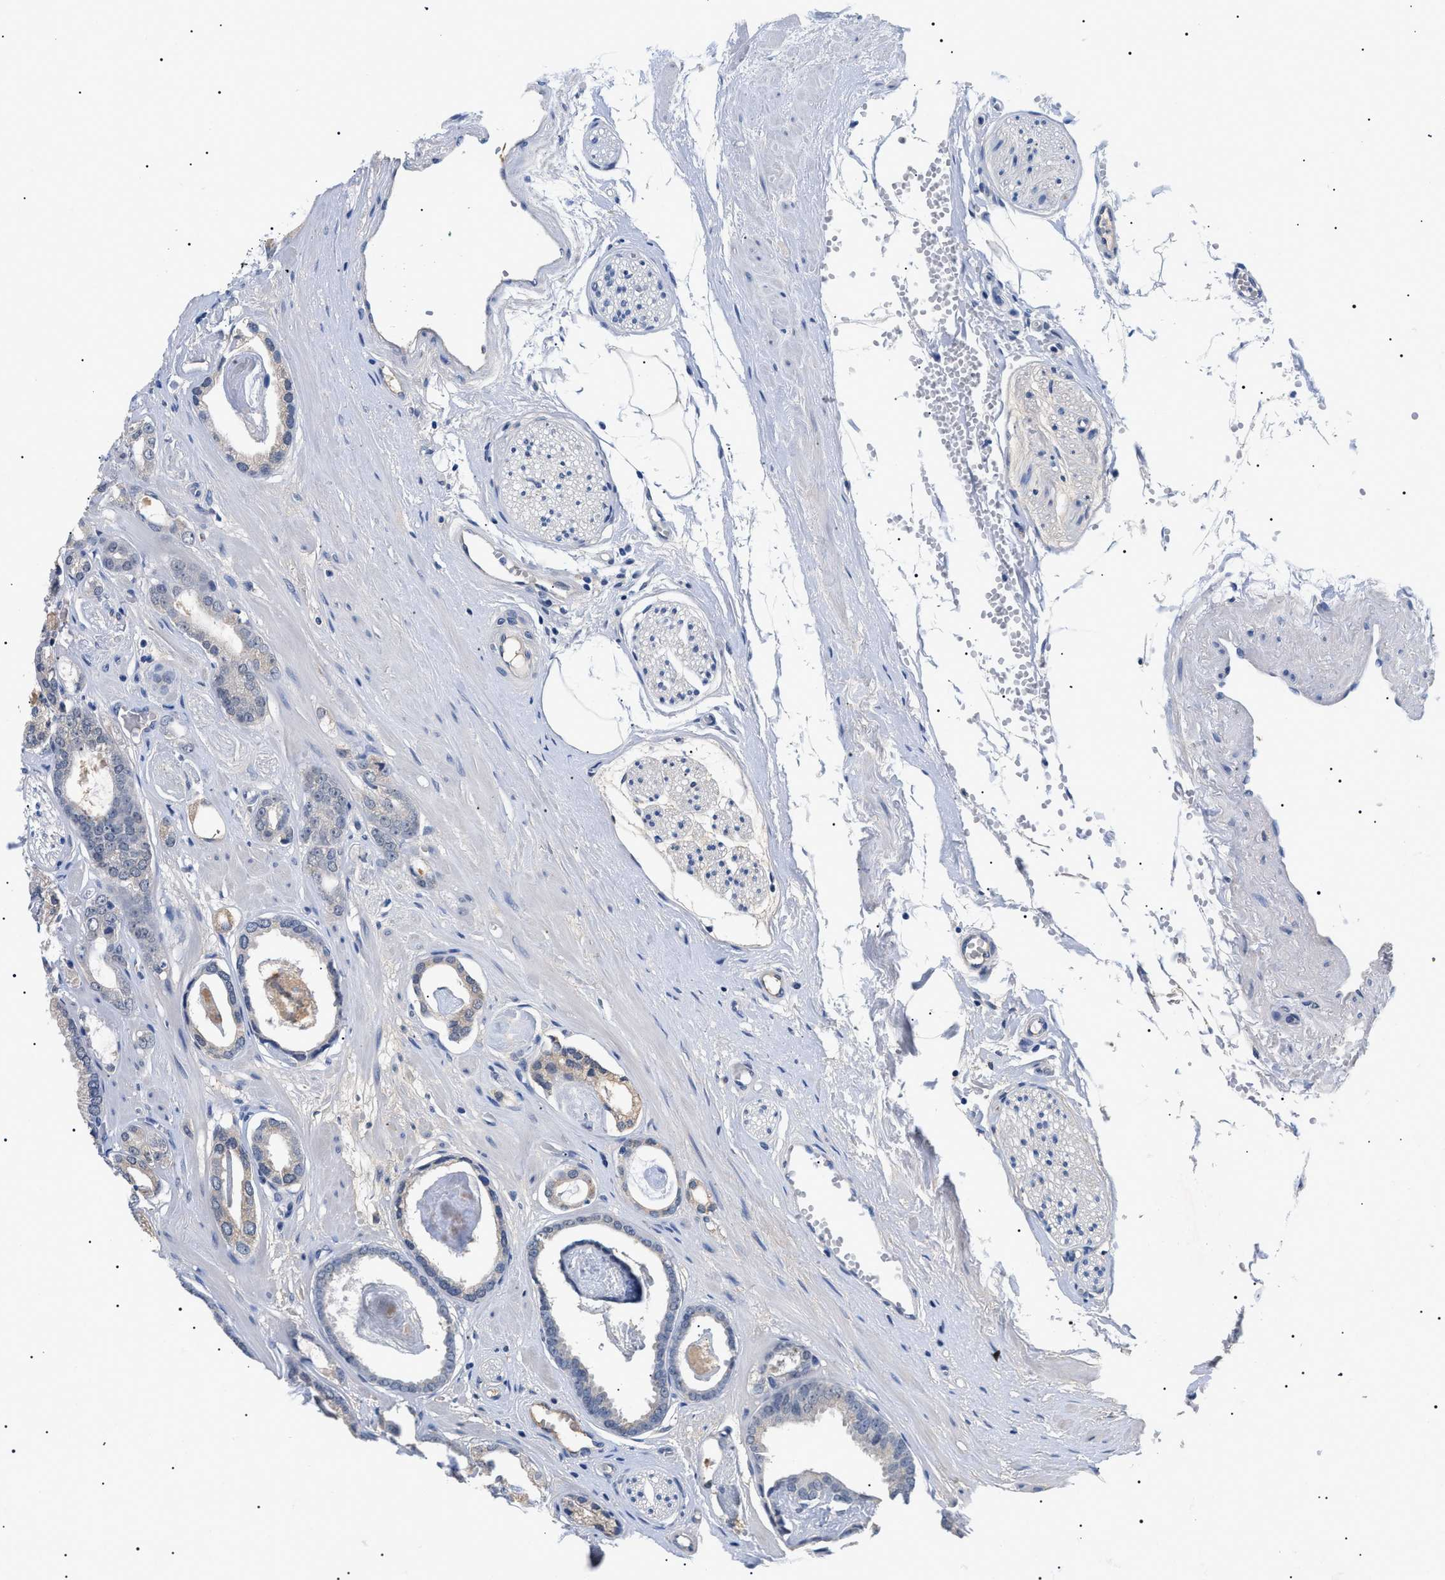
{"staining": {"intensity": "weak", "quantity": "<25%", "location": "cytoplasmic/membranous"}, "tissue": "prostate cancer", "cell_type": "Tumor cells", "image_type": "cancer", "snomed": [{"axis": "morphology", "description": "Adenocarcinoma, Low grade"}, {"axis": "topography", "description": "Prostate"}], "caption": "An immunohistochemistry (IHC) image of prostate cancer is shown. There is no staining in tumor cells of prostate cancer.", "gene": "PRRT2", "patient": {"sex": "male", "age": 53}}